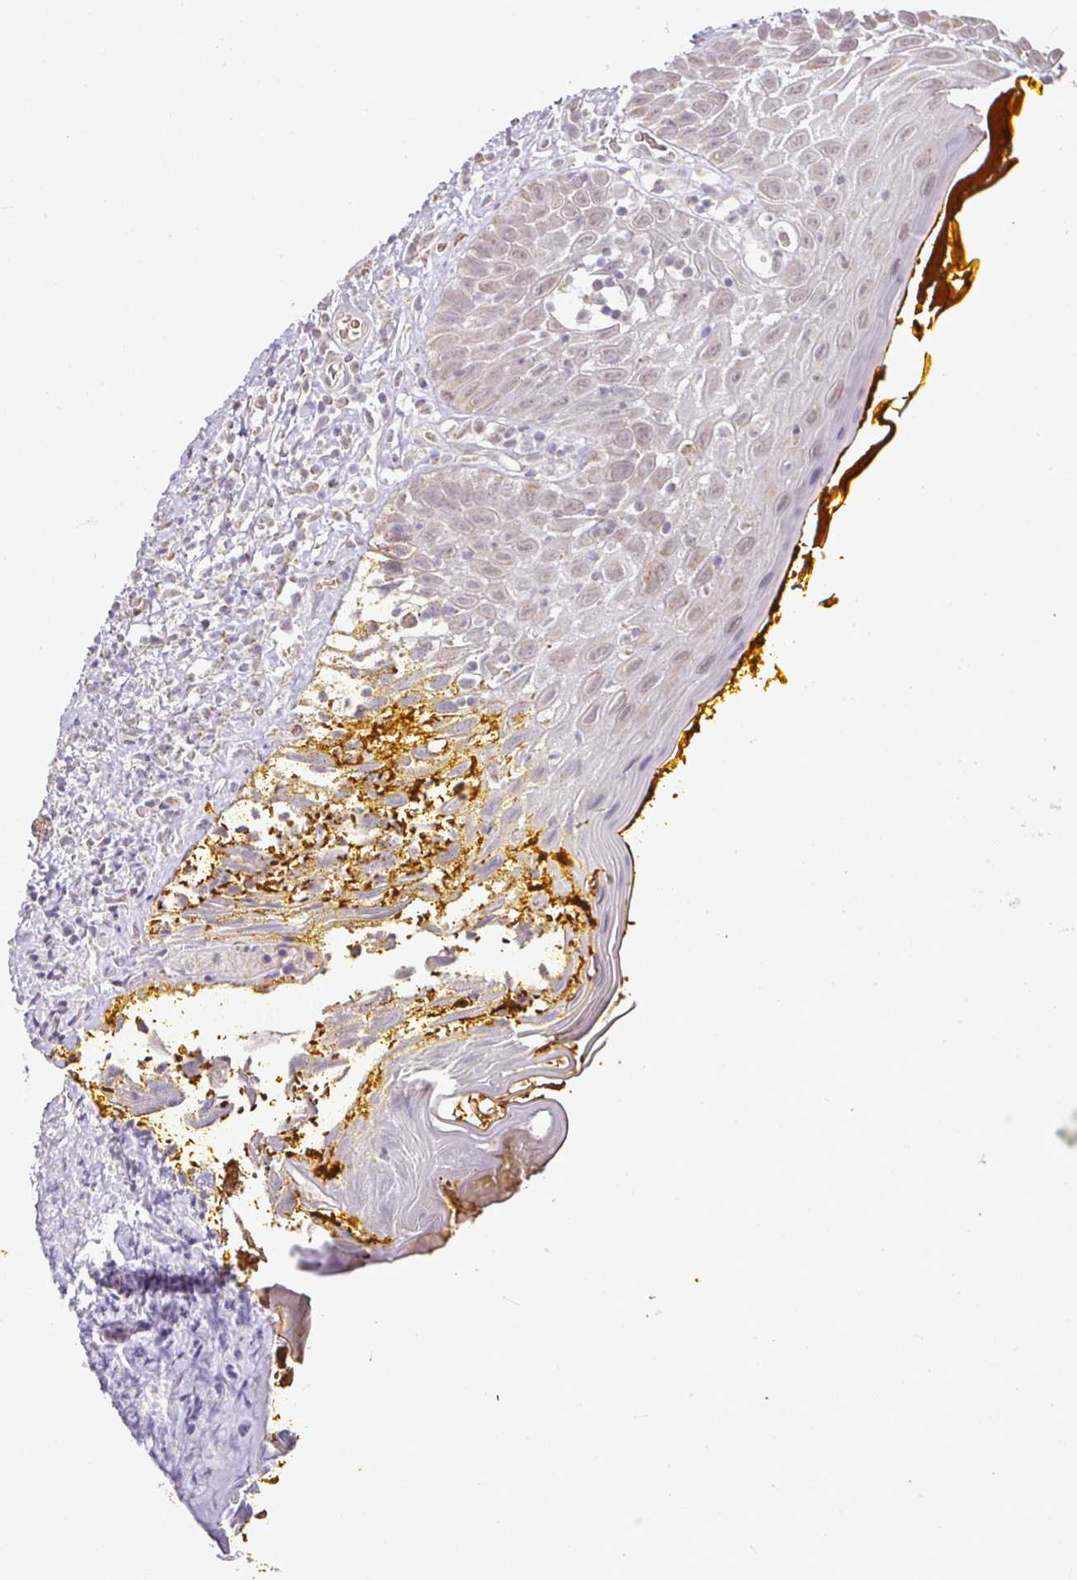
{"staining": {"intensity": "weak", "quantity": ">75%", "location": "cytoplasmic/membranous,nuclear"}, "tissue": "oral mucosa", "cell_type": "Squamous epithelial cells", "image_type": "normal", "snomed": [{"axis": "morphology", "description": "Normal tissue, NOS"}, {"axis": "morphology", "description": "Squamous cell carcinoma, NOS"}, {"axis": "topography", "description": "Oral tissue"}, {"axis": "topography", "description": "Tounge, NOS"}, {"axis": "topography", "description": "Head-Neck"}], "caption": "IHC (DAB (3,3'-diaminobenzidine)) staining of benign human oral mucosa displays weak cytoplasmic/membranous,nuclear protein expression in approximately >75% of squamous epithelial cells.", "gene": "MYOM2", "patient": {"sex": "male", "age": 76}}